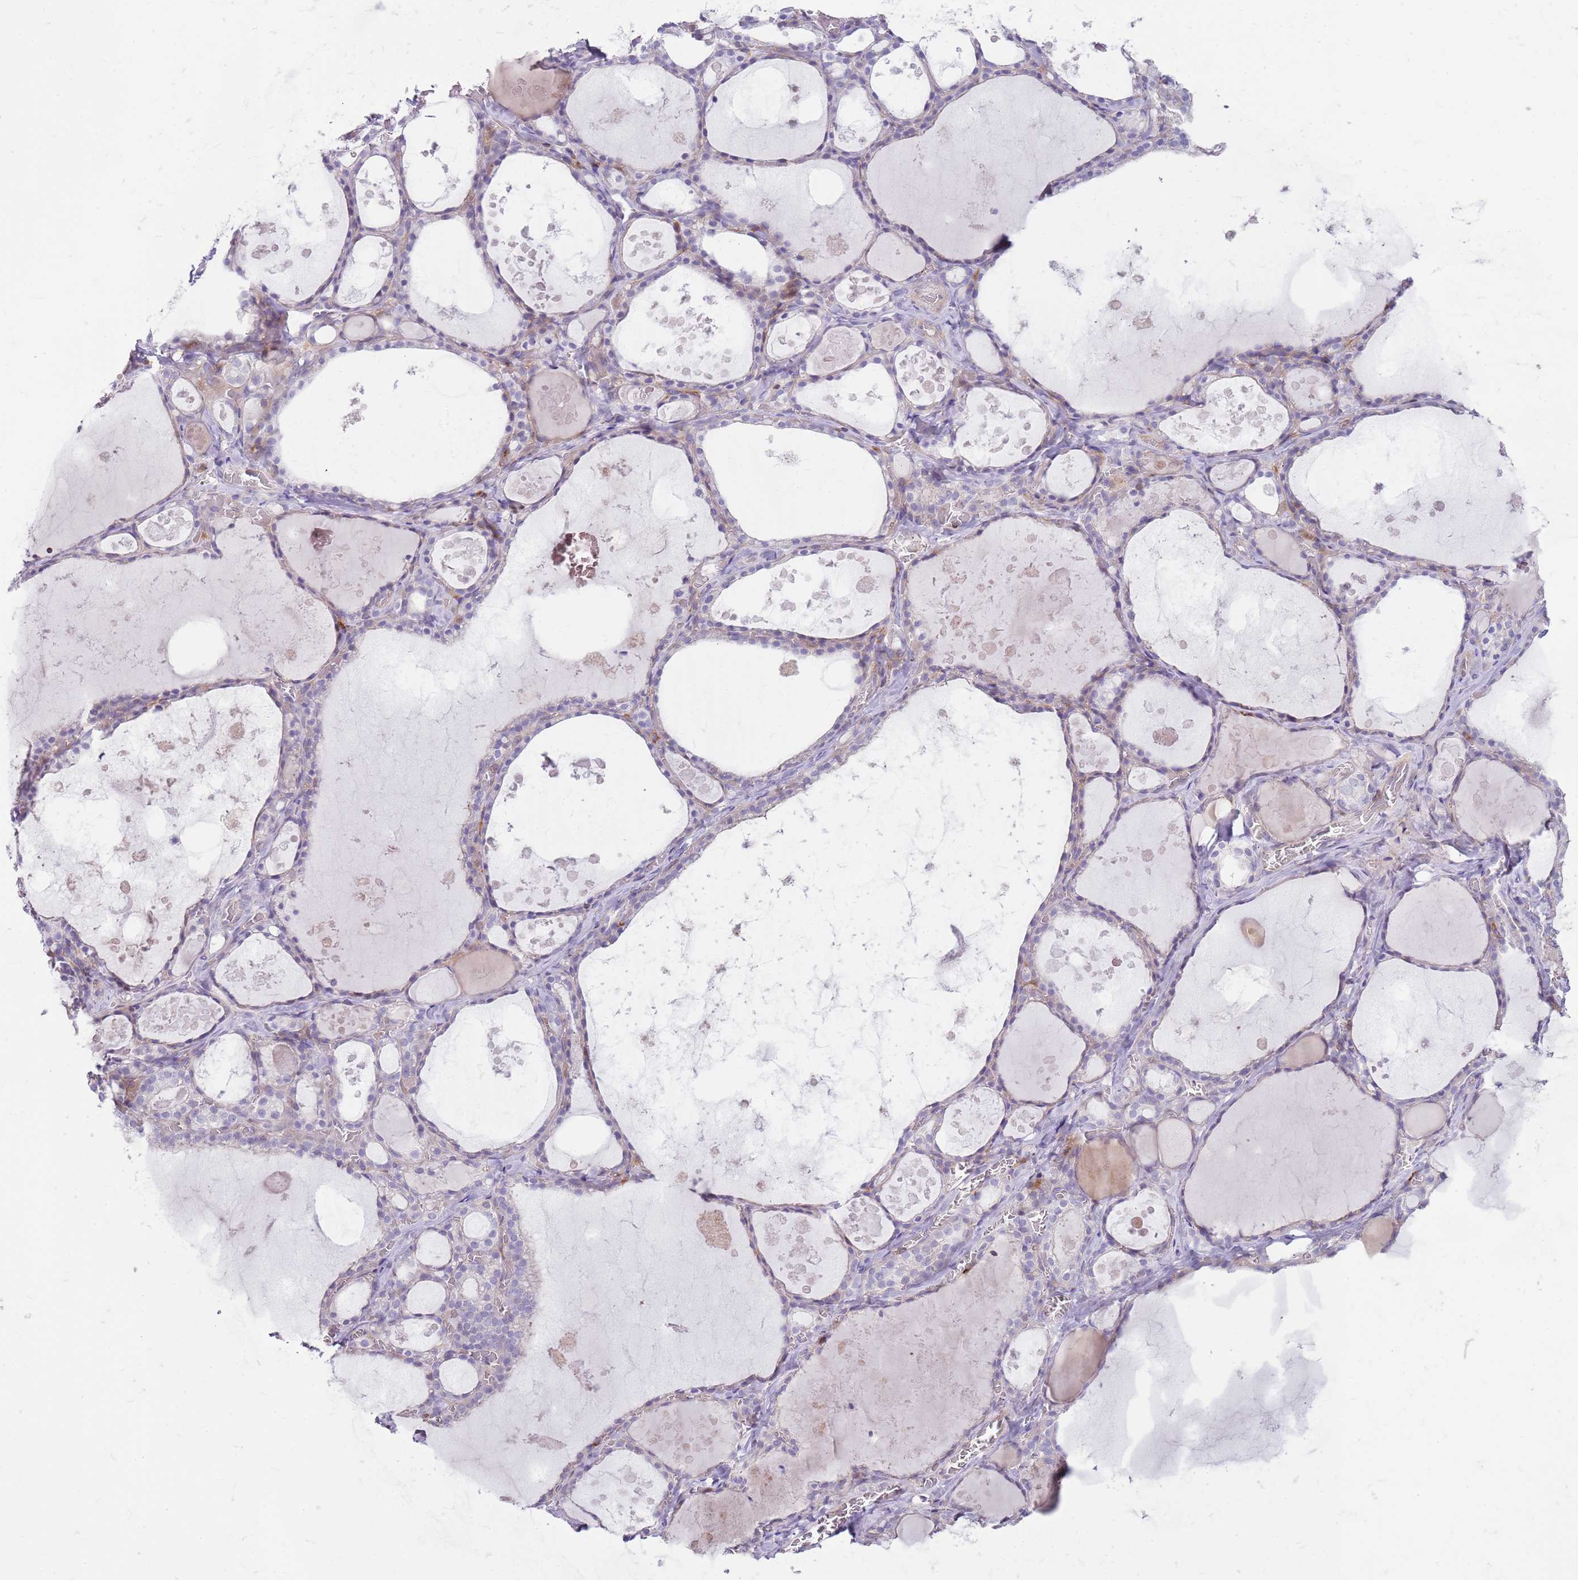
{"staining": {"intensity": "moderate", "quantity": "<25%", "location": "cytoplasmic/membranous"}, "tissue": "thyroid gland", "cell_type": "Glandular cells", "image_type": "normal", "snomed": [{"axis": "morphology", "description": "Normal tissue, NOS"}, {"axis": "topography", "description": "Thyroid gland"}], "caption": "Approximately <25% of glandular cells in unremarkable thyroid gland display moderate cytoplasmic/membranous protein staining as visualized by brown immunohistochemical staining.", "gene": "FPR1", "patient": {"sex": "male", "age": 56}}